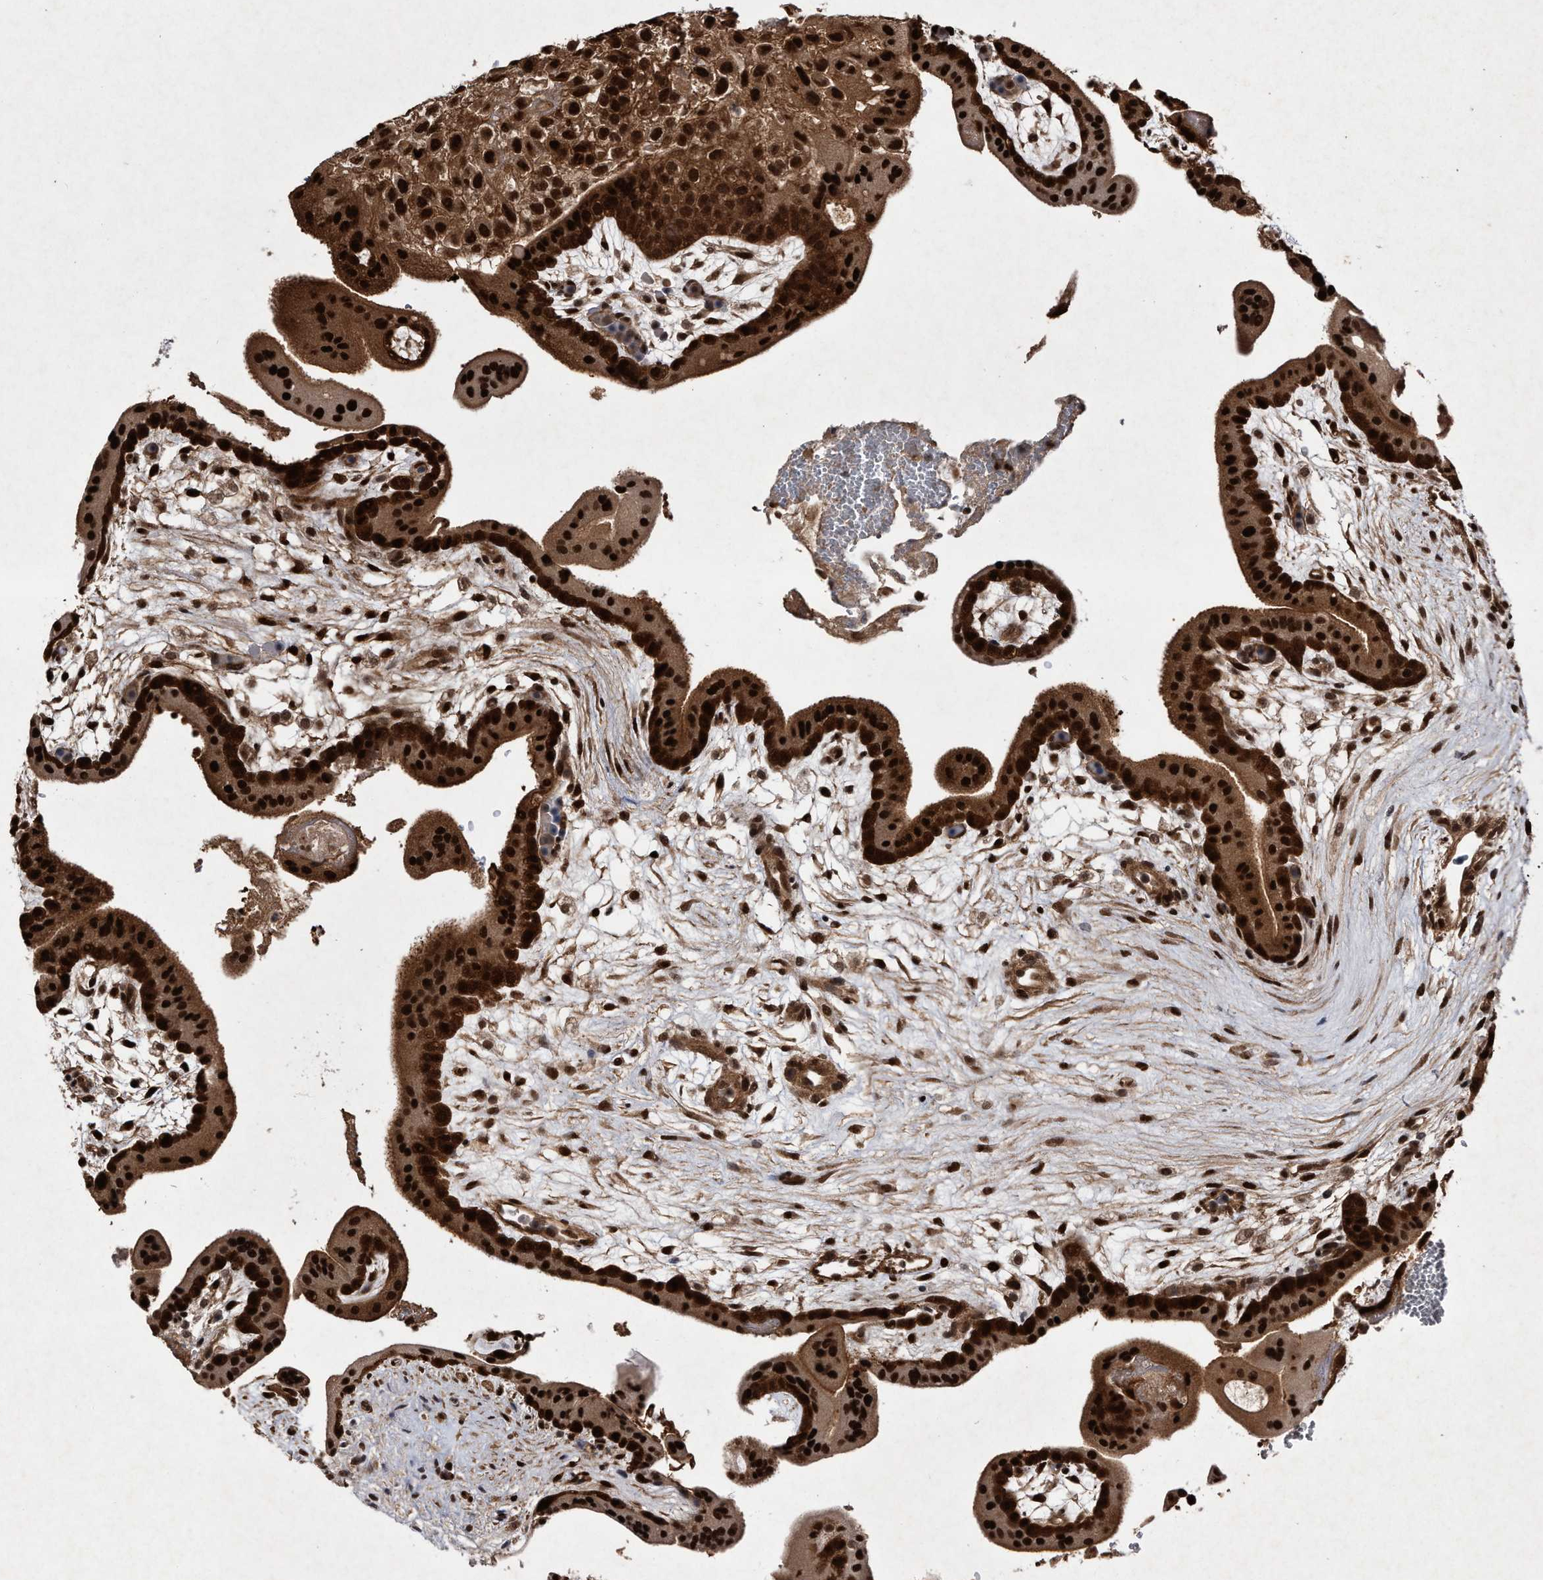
{"staining": {"intensity": "strong", "quantity": ">75%", "location": "cytoplasmic/membranous,nuclear"}, "tissue": "placenta", "cell_type": "Decidual cells", "image_type": "normal", "snomed": [{"axis": "morphology", "description": "Normal tissue, NOS"}, {"axis": "topography", "description": "Placenta"}], "caption": "The photomicrograph shows immunohistochemical staining of benign placenta. There is strong cytoplasmic/membranous,nuclear positivity is present in about >75% of decidual cells.", "gene": "RAD23B", "patient": {"sex": "female", "age": 35}}